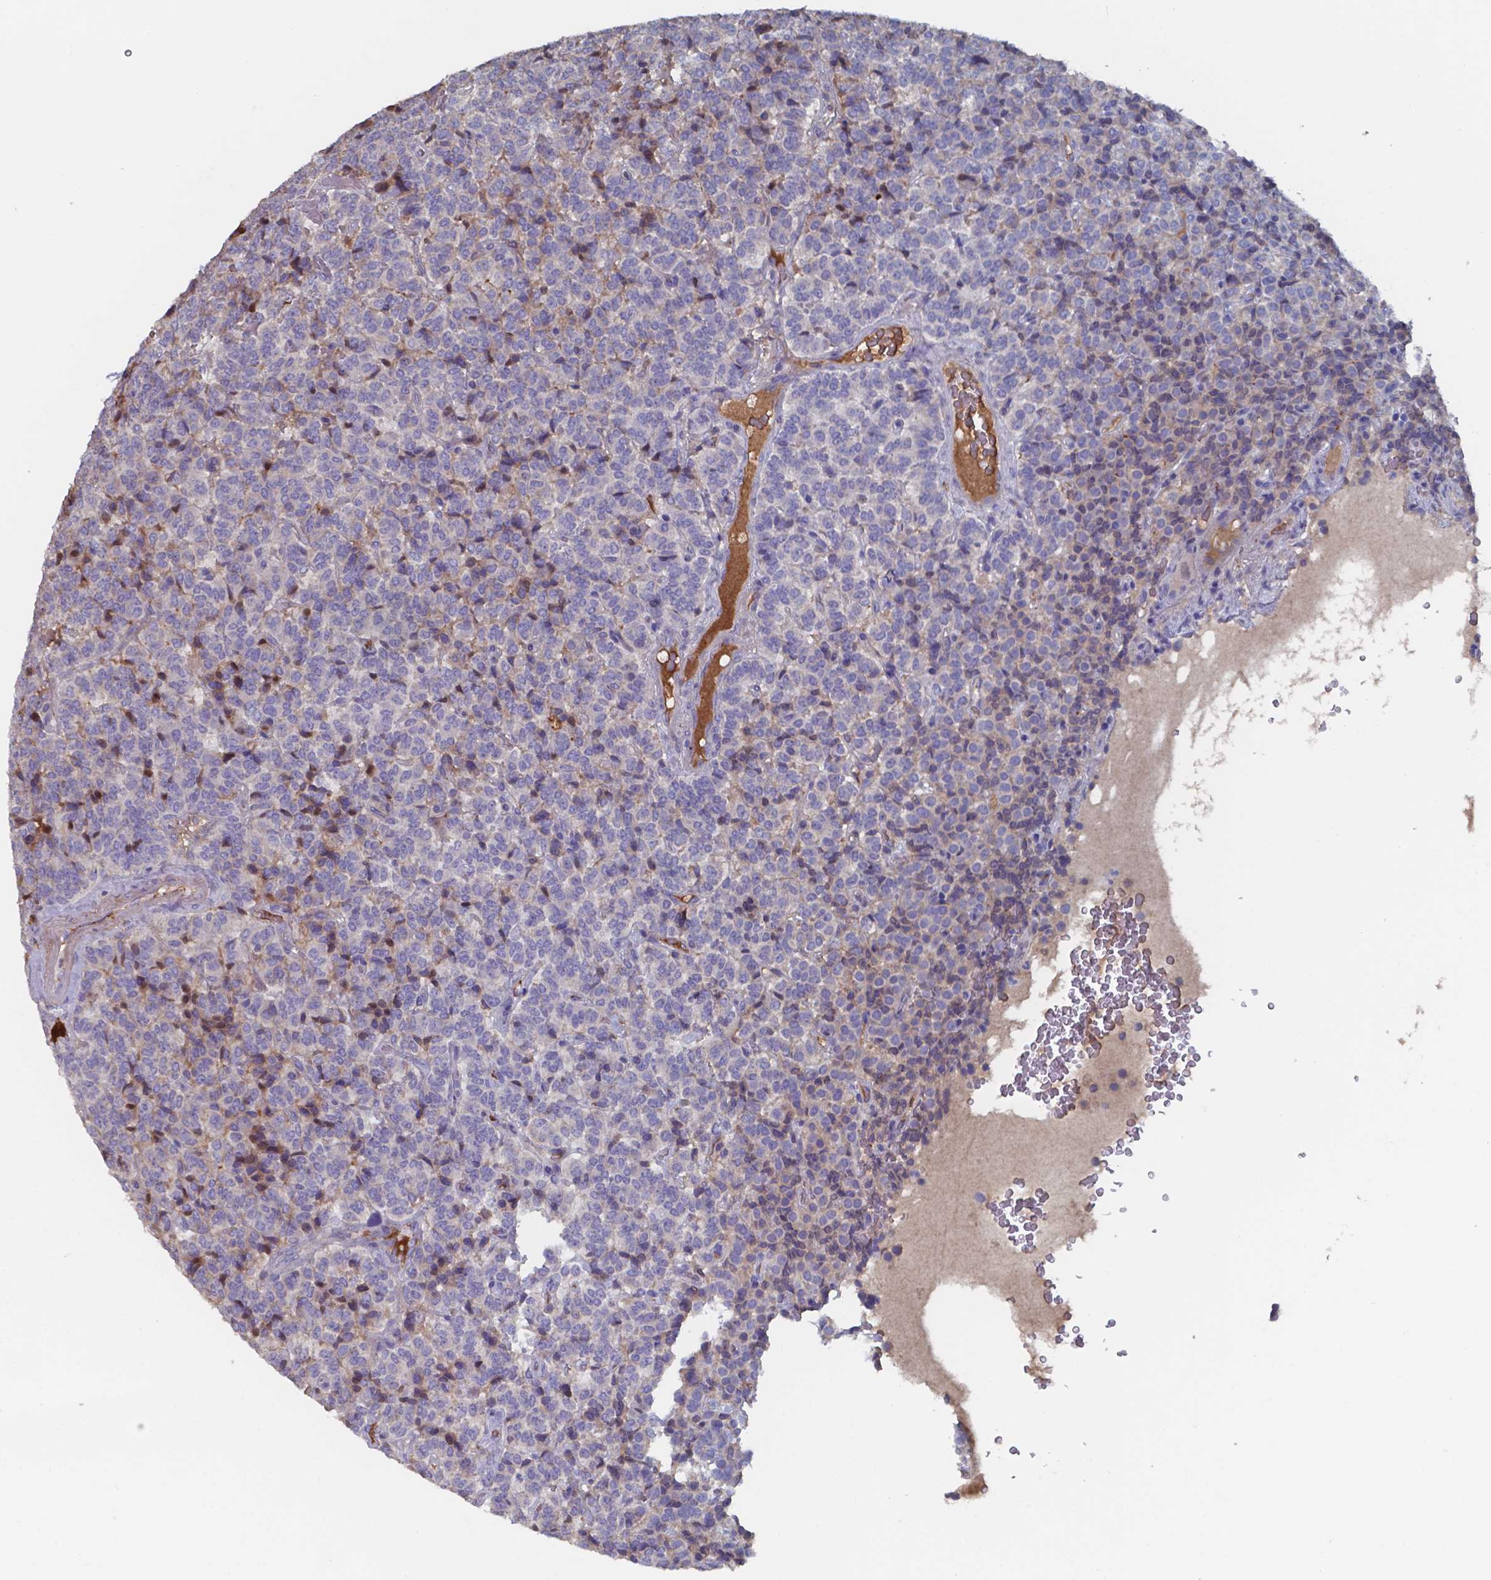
{"staining": {"intensity": "negative", "quantity": "none", "location": "none"}, "tissue": "carcinoid", "cell_type": "Tumor cells", "image_type": "cancer", "snomed": [{"axis": "morphology", "description": "Carcinoid, malignant, NOS"}, {"axis": "topography", "description": "Pancreas"}], "caption": "The histopathology image displays no staining of tumor cells in carcinoid.", "gene": "BTBD17", "patient": {"sex": "male", "age": 36}}